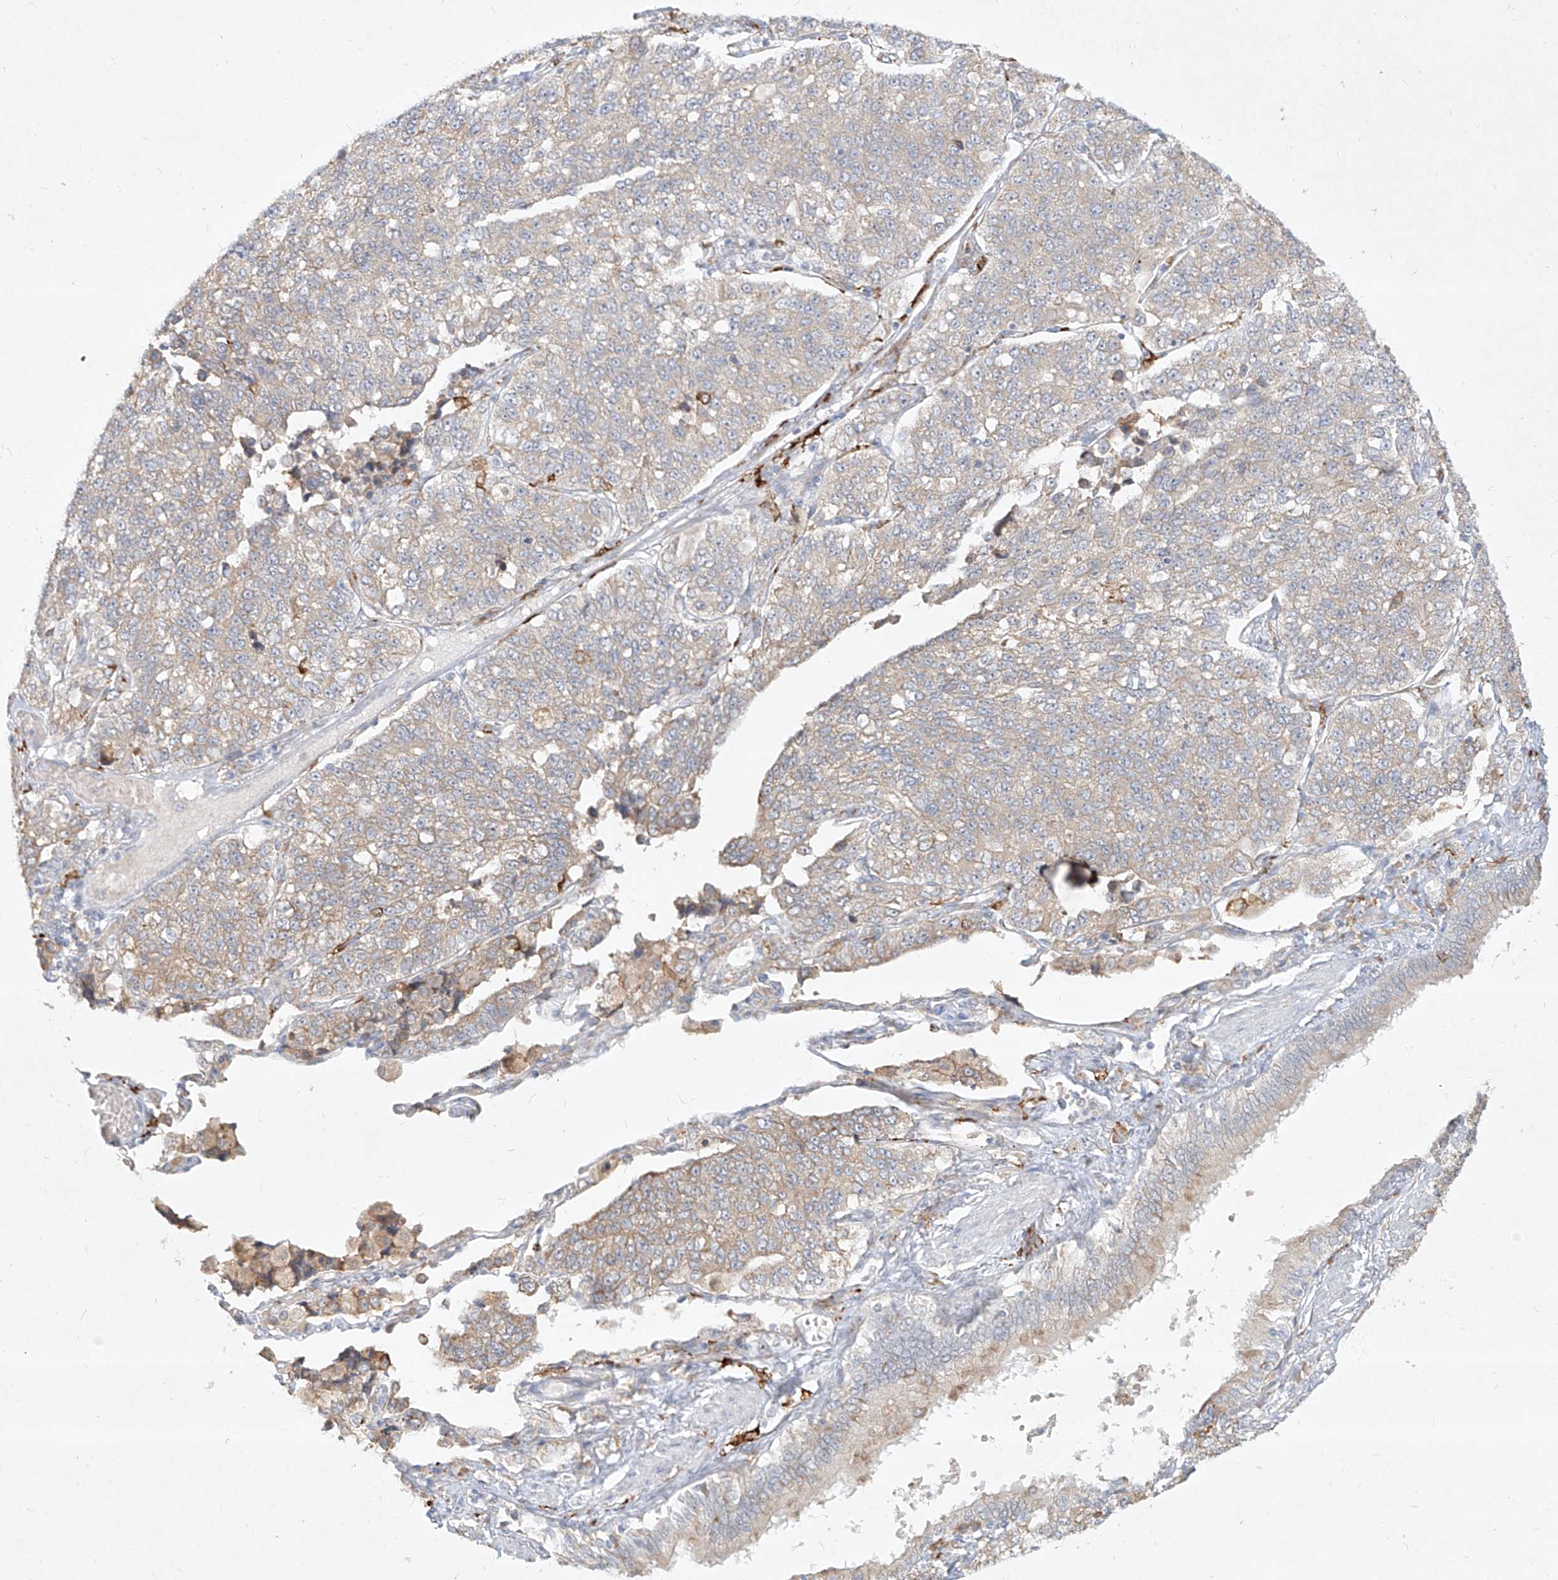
{"staining": {"intensity": "weak", "quantity": "<25%", "location": "cytoplasmic/membranous"}, "tissue": "lung cancer", "cell_type": "Tumor cells", "image_type": "cancer", "snomed": [{"axis": "morphology", "description": "Adenocarcinoma, NOS"}, {"axis": "topography", "description": "Lung"}], "caption": "IHC image of neoplastic tissue: lung cancer stained with DAB reveals no significant protein positivity in tumor cells.", "gene": "CD209", "patient": {"sex": "male", "age": 49}}